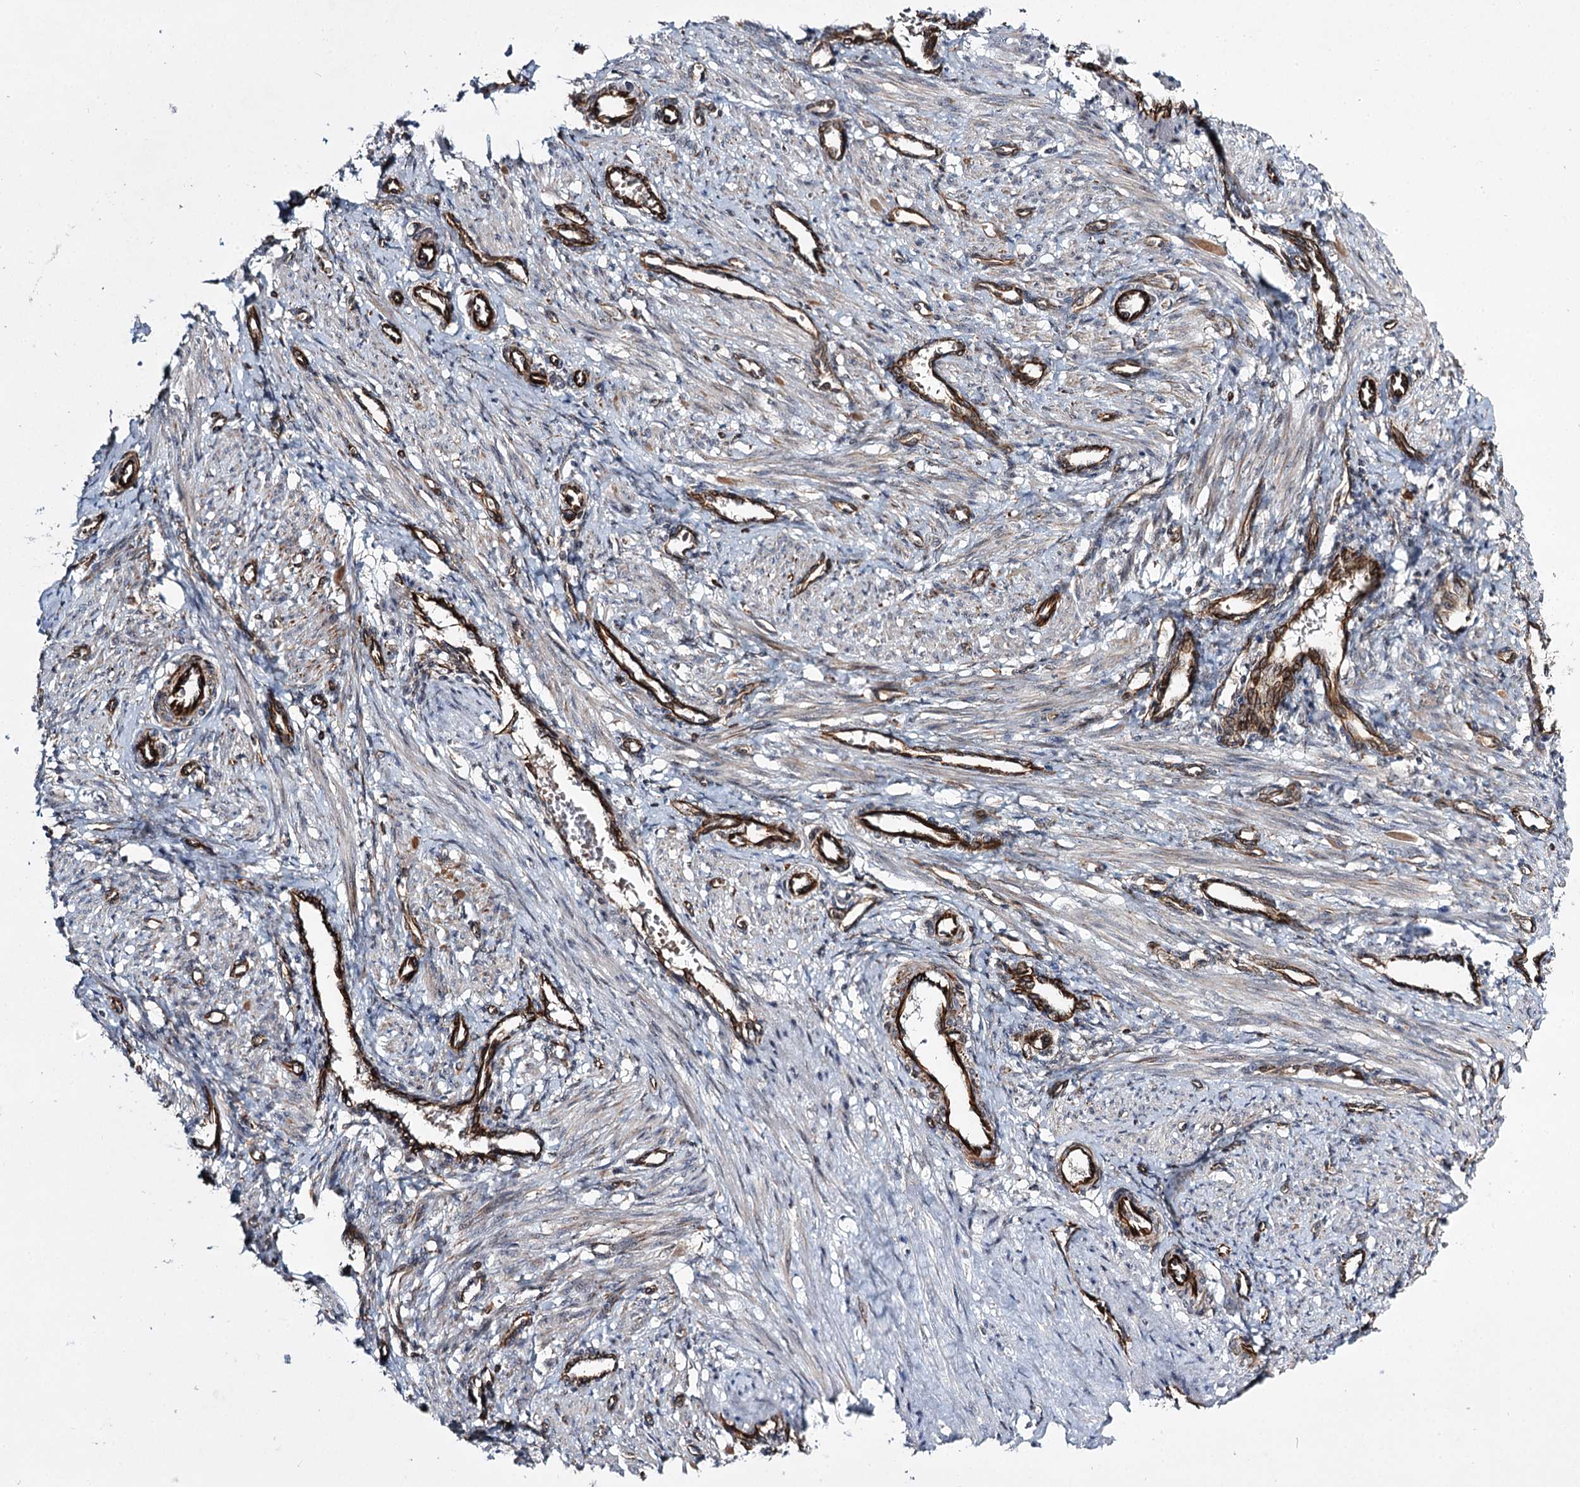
{"staining": {"intensity": "weak", "quantity": "25%-75%", "location": "cytoplasmic/membranous"}, "tissue": "smooth muscle", "cell_type": "Smooth muscle cells", "image_type": "normal", "snomed": [{"axis": "morphology", "description": "Normal tissue, NOS"}, {"axis": "topography", "description": "Endometrium"}], "caption": "A brown stain highlights weak cytoplasmic/membranous expression of a protein in smooth muscle cells of benign smooth muscle.", "gene": "DPEP2", "patient": {"sex": "female", "age": 33}}